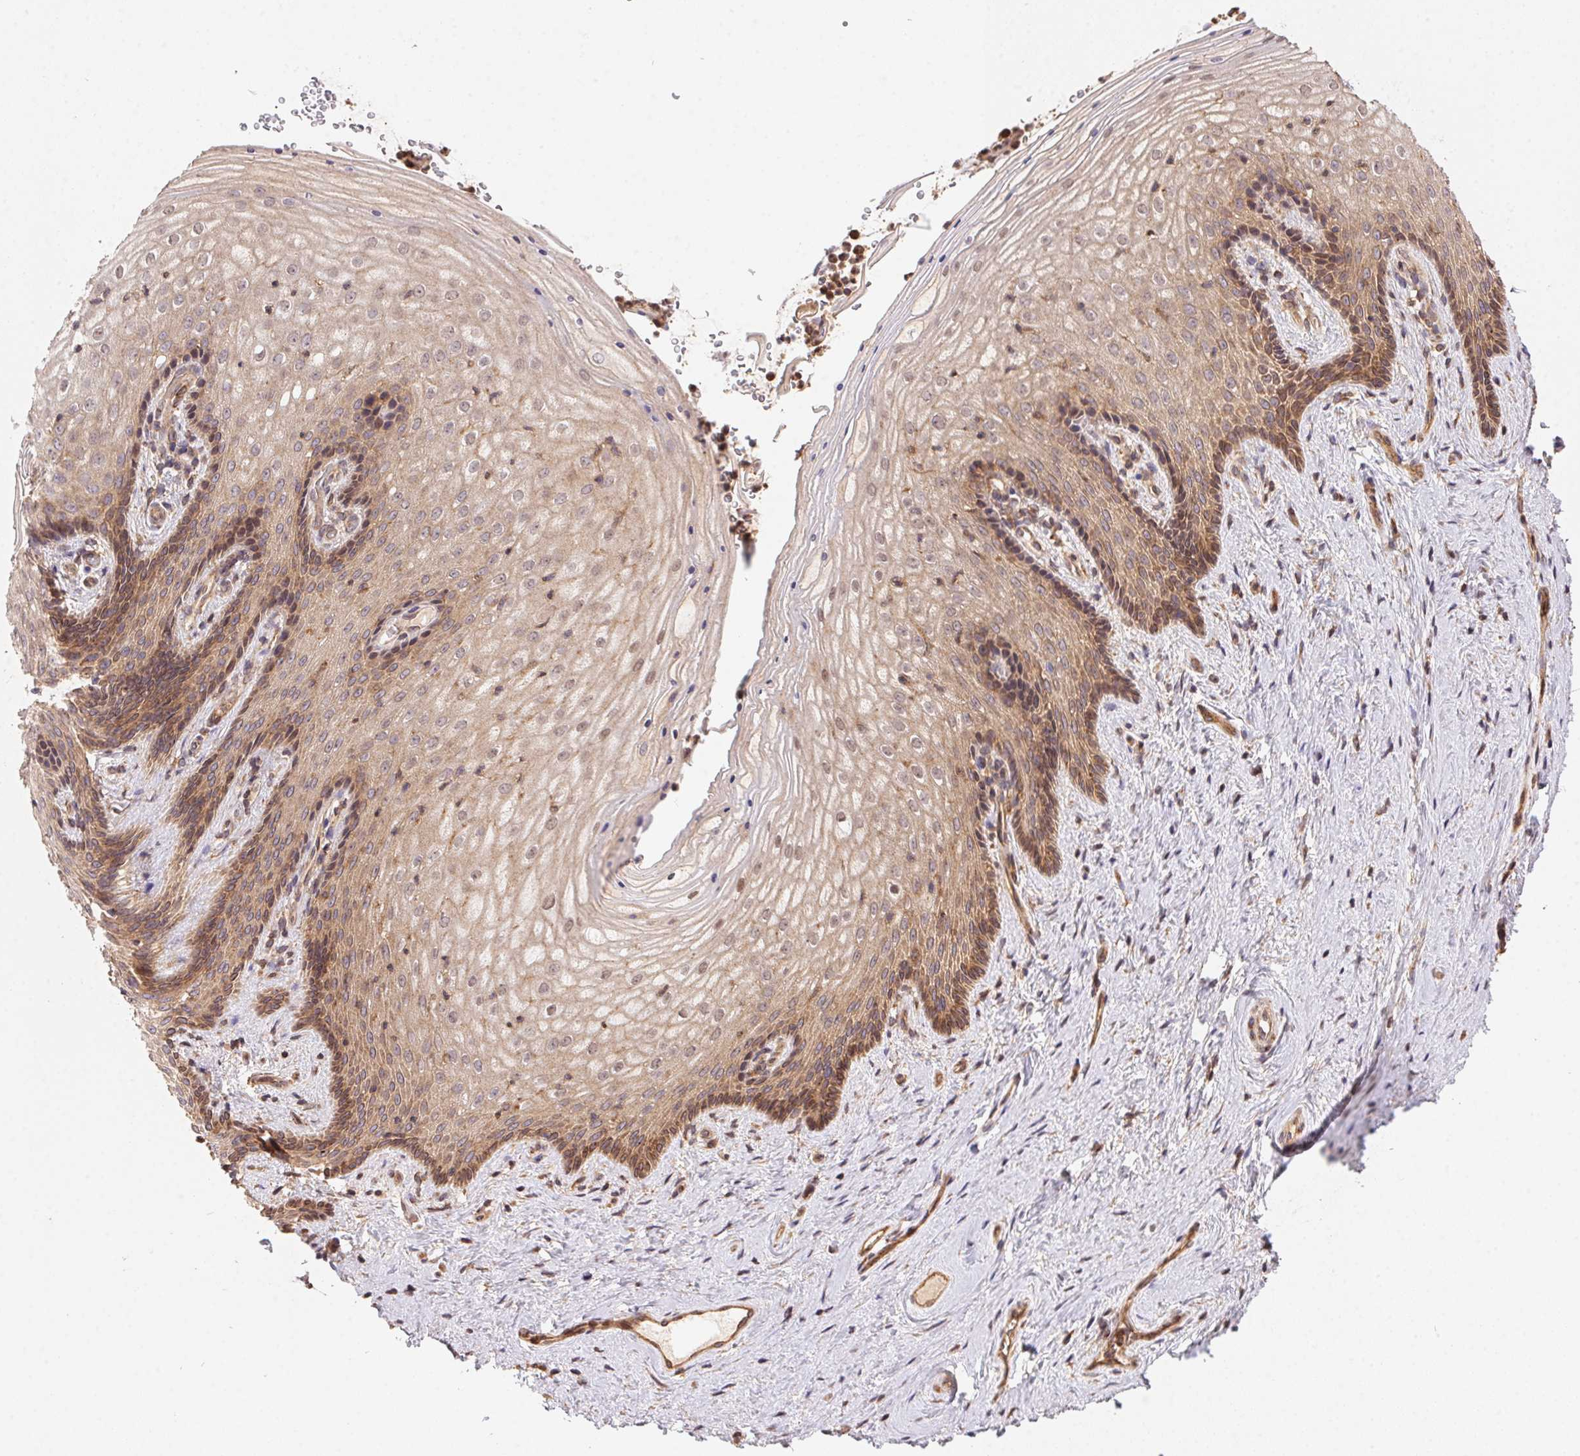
{"staining": {"intensity": "moderate", "quantity": "25%-75%", "location": "cytoplasmic/membranous,nuclear"}, "tissue": "vagina", "cell_type": "Squamous epithelial cells", "image_type": "normal", "snomed": [{"axis": "morphology", "description": "Normal tissue, NOS"}, {"axis": "topography", "description": "Vagina"}], "caption": "About 25%-75% of squamous epithelial cells in unremarkable human vagina exhibit moderate cytoplasmic/membranous,nuclear protein expression as visualized by brown immunohistochemical staining.", "gene": "MEX3D", "patient": {"sex": "female", "age": 45}}